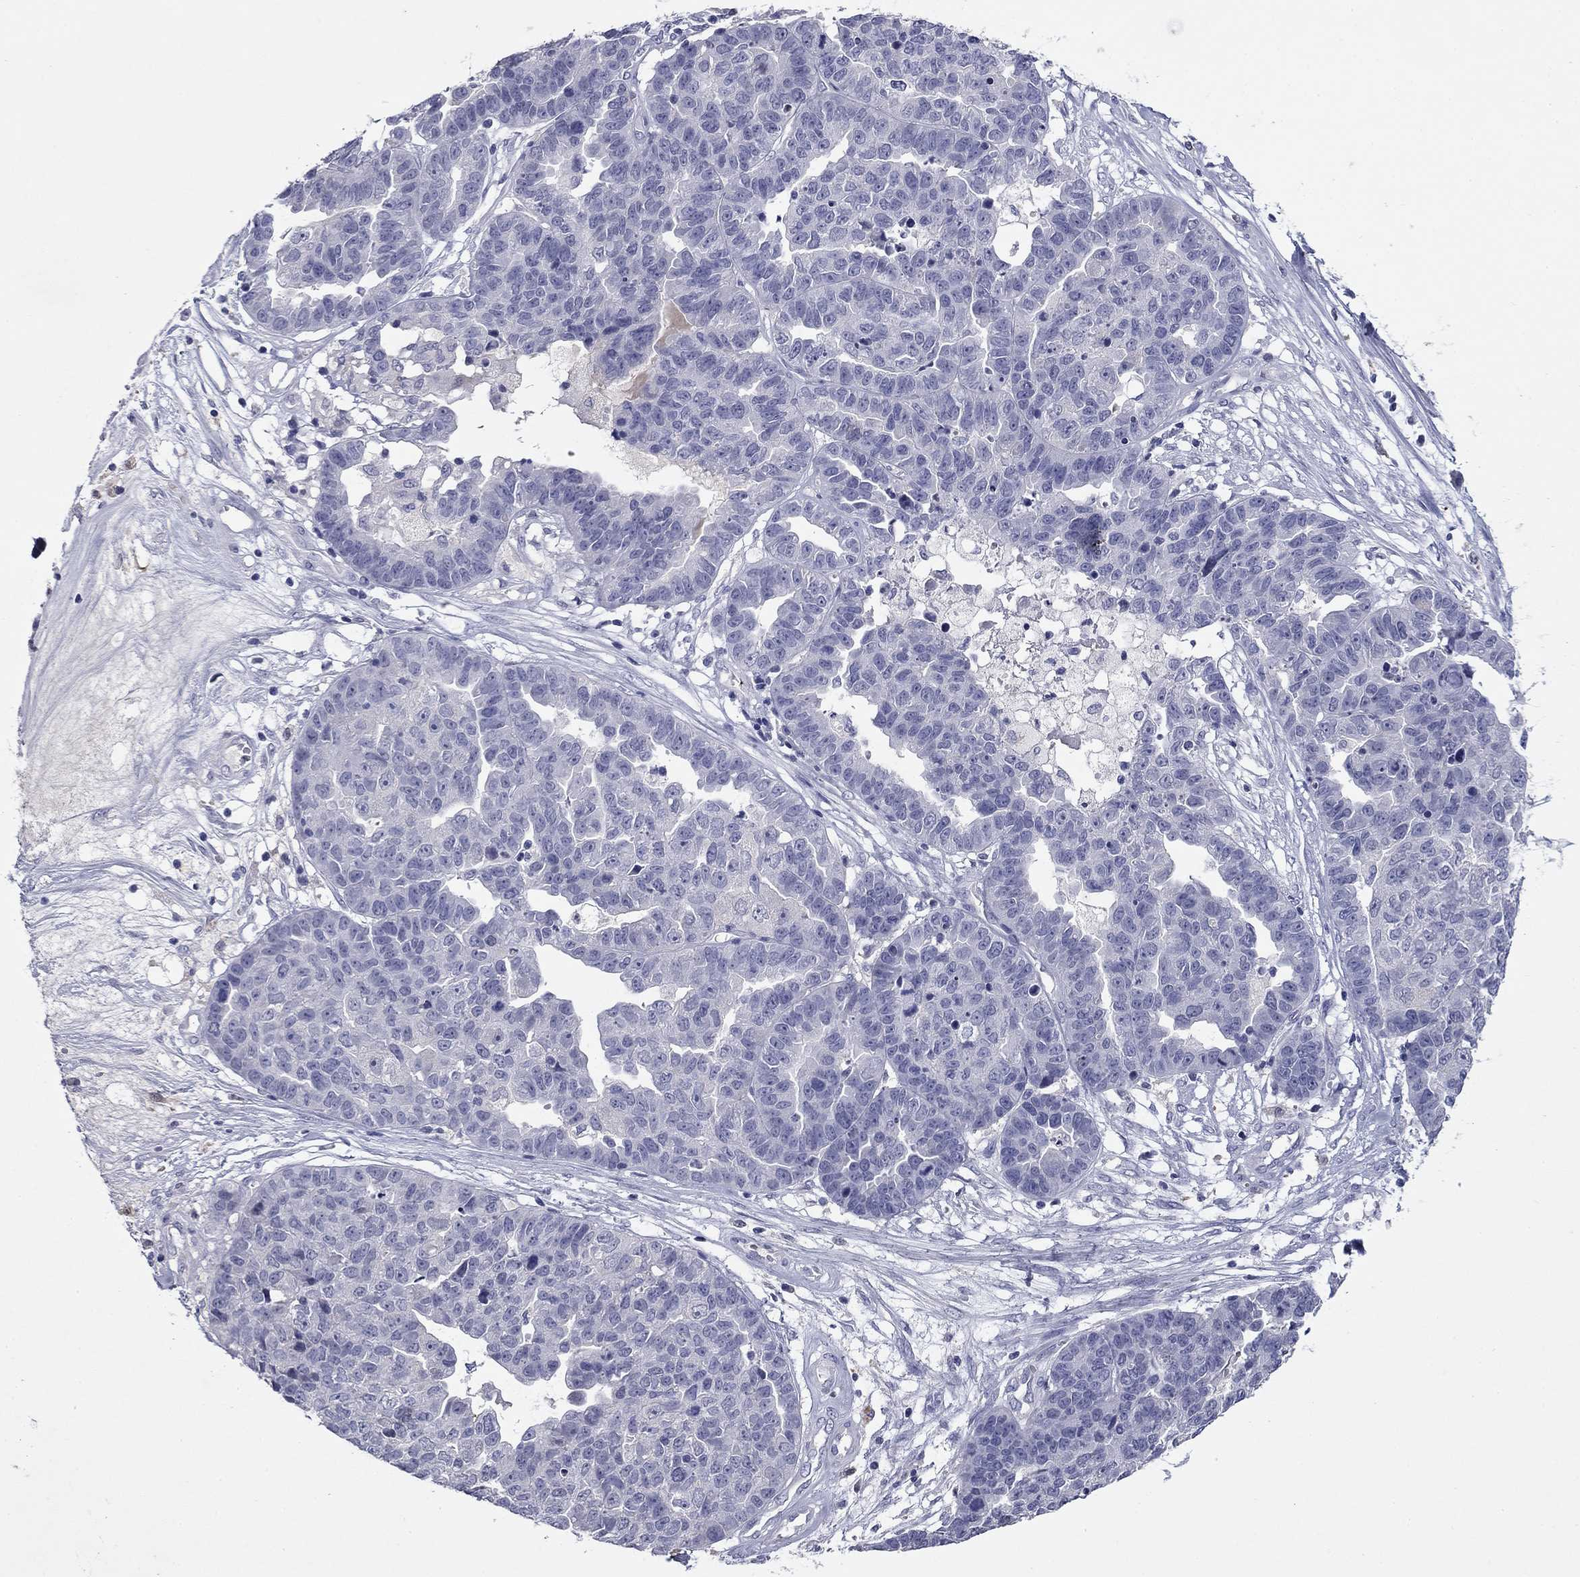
{"staining": {"intensity": "negative", "quantity": "none", "location": "none"}, "tissue": "ovarian cancer", "cell_type": "Tumor cells", "image_type": "cancer", "snomed": [{"axis": "morphology", "description": "Cystadenocarcinoma, serous, NOS"}, {"axis": "topography", "description": "Ovary"}], "caption": "Immunohistochemistry image of ovarian serous cystadenocarcinoma stained for a protein (brown), which displays no staining in tumor cells.", "gene": "CFAP119", "patient": {"sex": "female", "age": 87}}